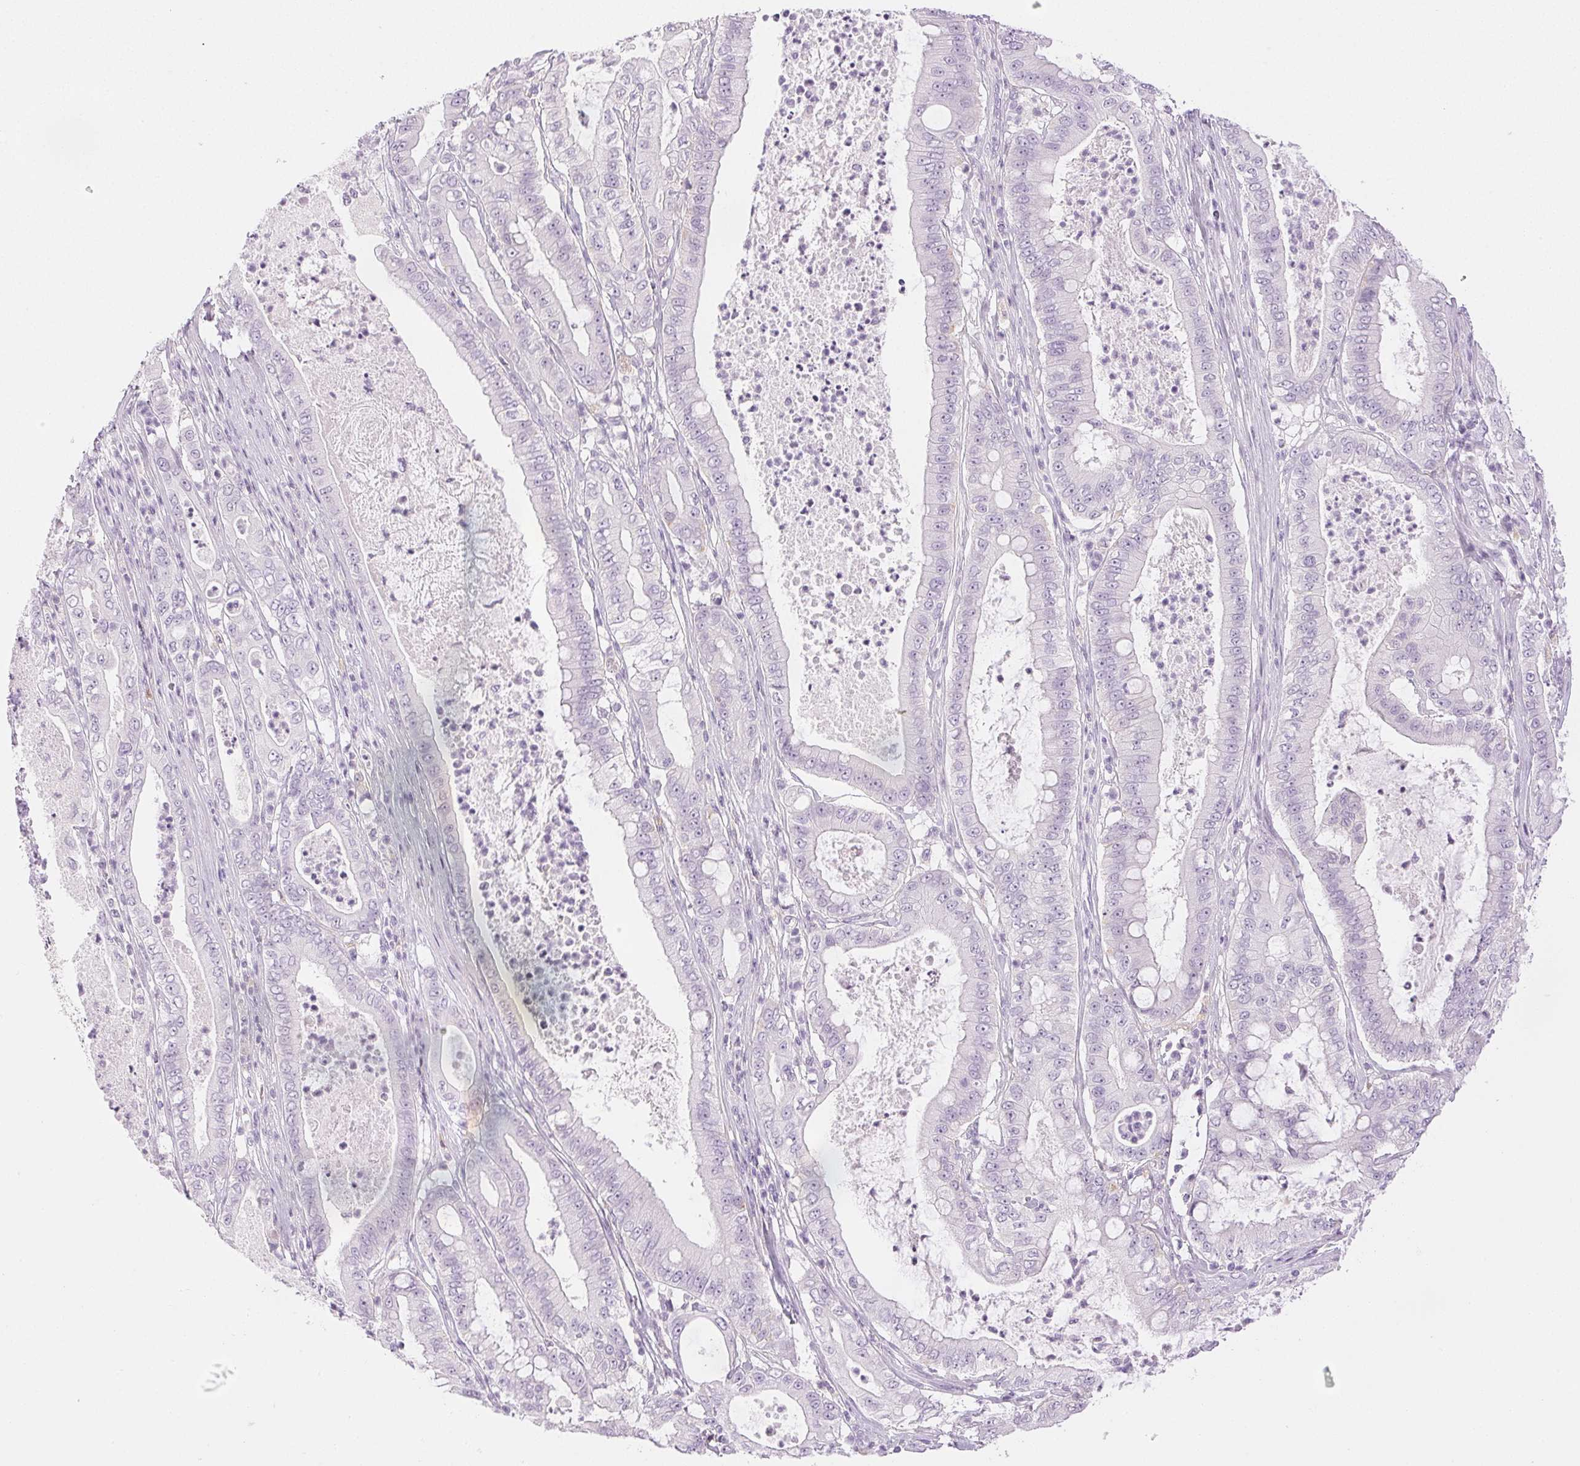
{"staining": {"intensity": "negative", "quantity": "none", "location": "none"}, "tissue": "pancreatic cancer", "cell_type": "Tumor cells", "image_type": "cancer", "snomed": [{"axis": "morphology", "description": "Adenocarcinoma, NOS"}, {"axis": "topography", "description": "Pancreas"}], "caption": "Tumor cells show no significant staining in adenocarcinoma (pancreatic).", "gene": "SLC5A2", "patient": {"sex": "male", "age": 71}}